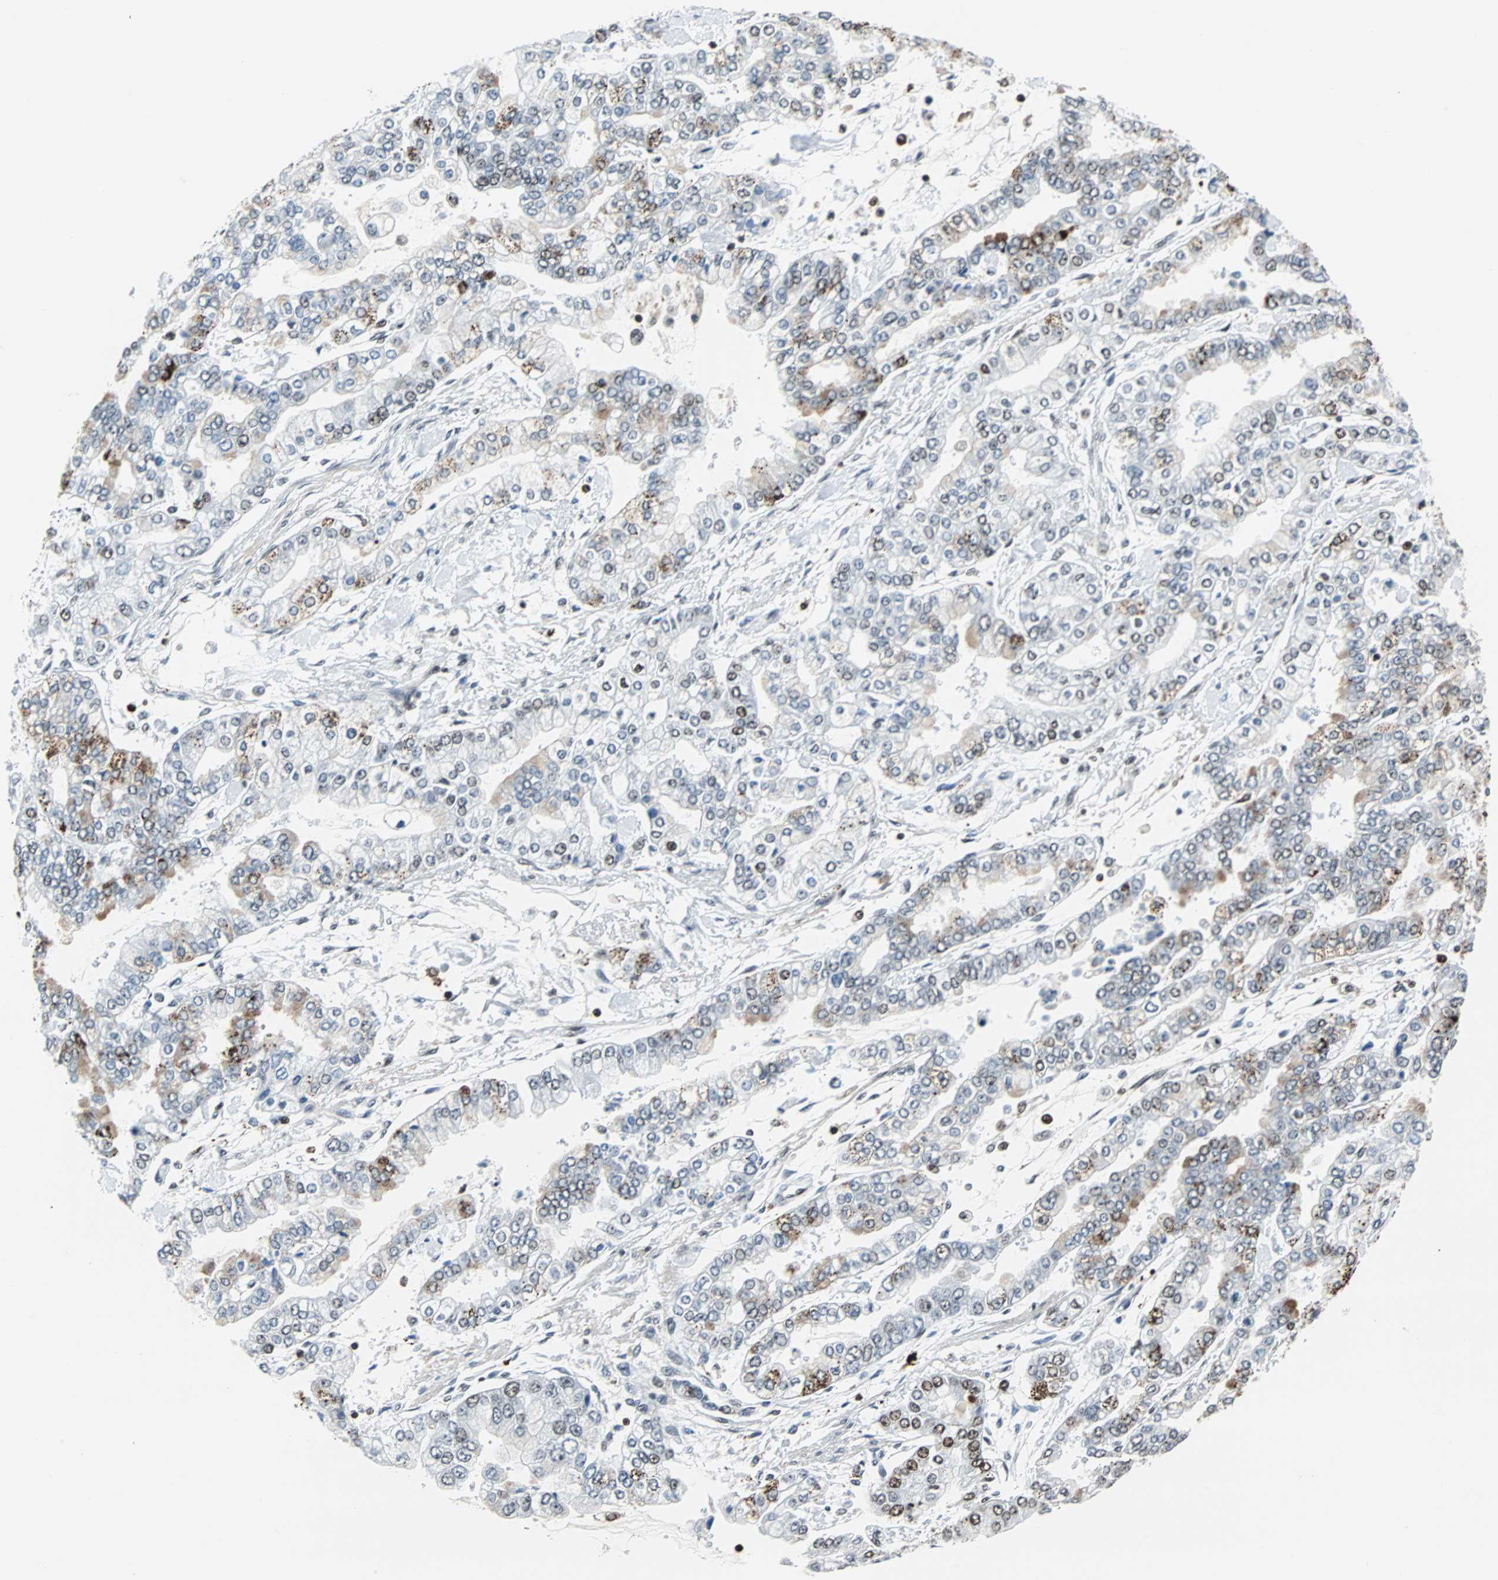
{"staining": {"intensity": "moderate", "quantity": "<25%", "location": "nuclear"}, "tissue": "stomach cancer", "cell_type": "Tumor cells", "image_type": "cancer", "snomed": [{"axis": "morphology", "description": "Normal tissue, NOS"}, {"axis": "morphology", "description": "Adenocarcinoma, NOS"}, {"axis": "topography", "description": "Stomach, upper"}, {"axis": "topography", "description": "Stomach"}], "caption": "Protein positivity by immunohistochemistry shows moderate nuclear positivity in approximately <25% of tumor cells in stomach adenocarcinoma.", "gene": "XRCC4", "patient": {"sex": "male", "age": 76}}